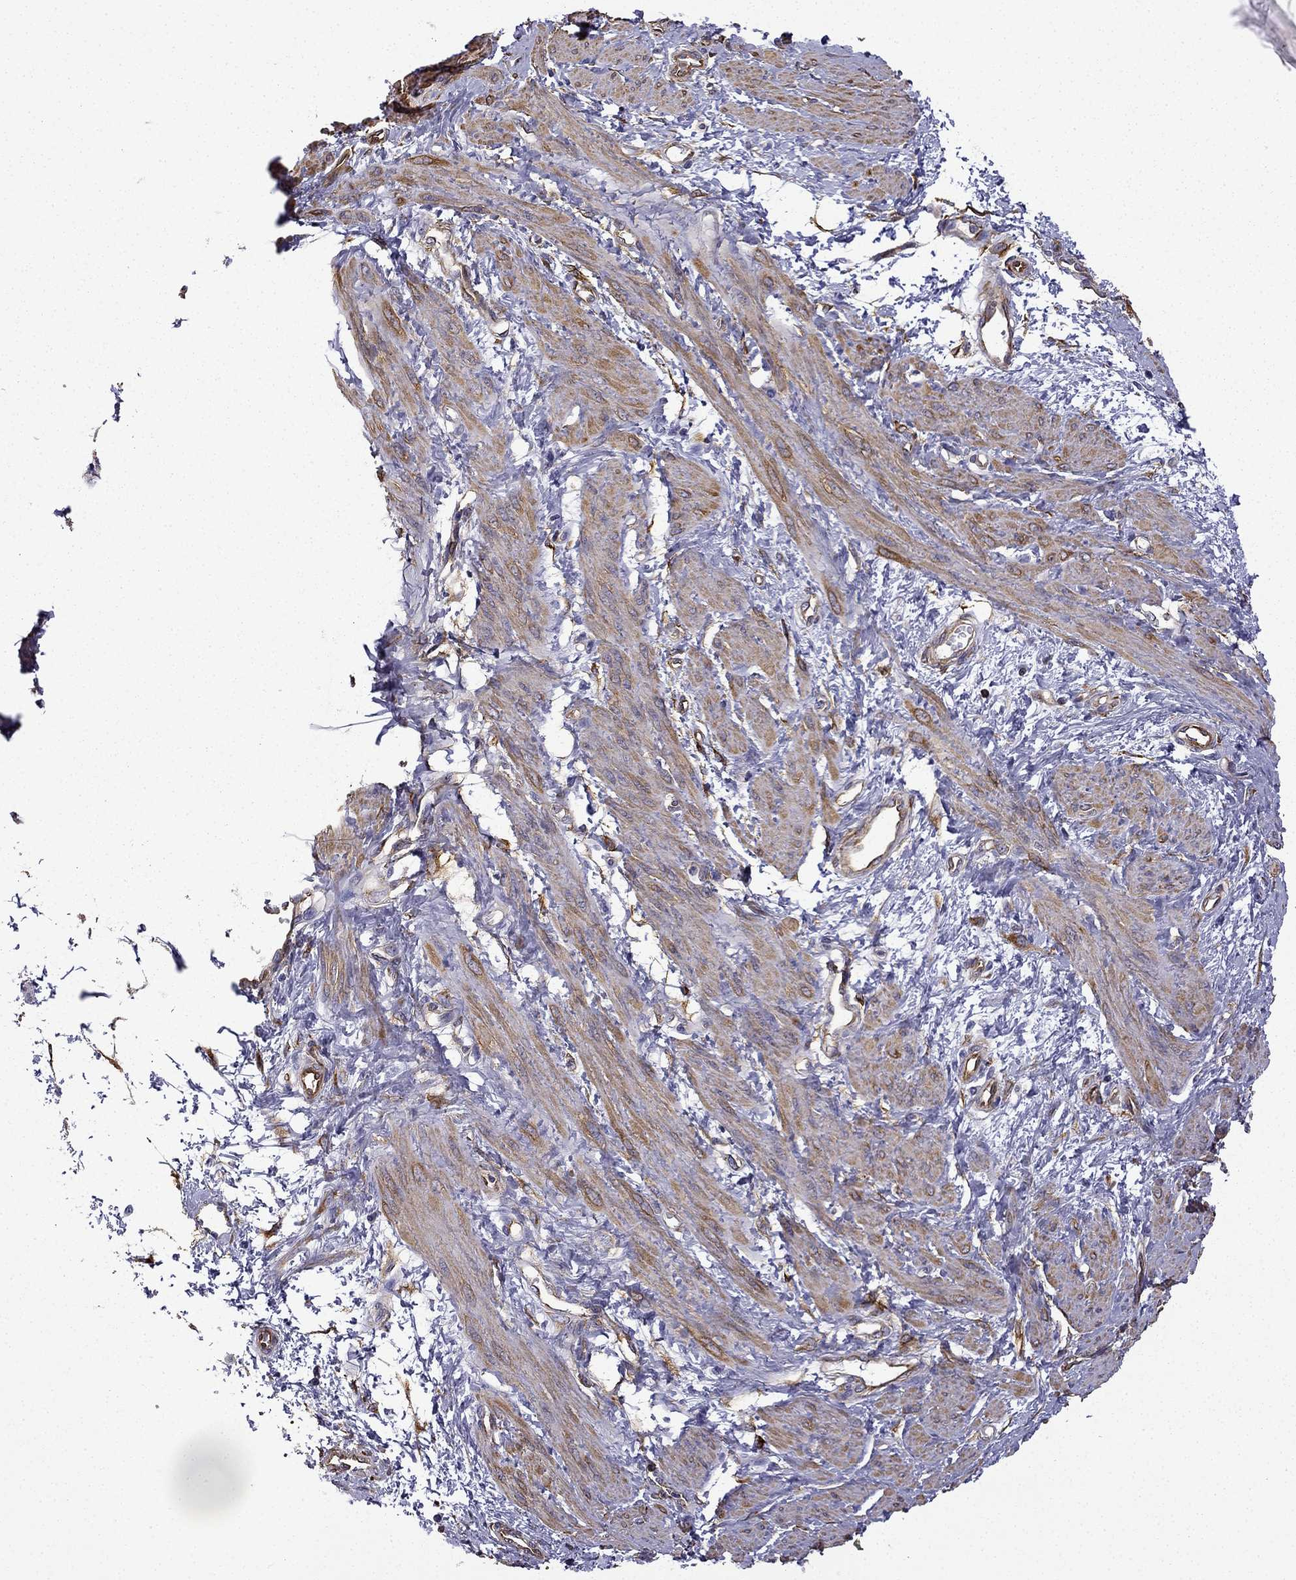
{"staining": {"intensity": "moderate", "quantity": "25%-75%", "location": "cytoplasmic/membranous"}, "tissue": "smooth muscle", "cell_type": "Smooth muscle cells", "image_type": "normal", "snomed": [{"axis": "morphology", "description": "Normal tissue, NOS"}, {"axis": "topography", "description": "Smooth muscle"}, {"axis": "topography", "description": "Uterus"}], "caption": "High-magnification brightfield microscopy of normal smooth muscle stained with DAB (3,3'-diaminobenzidine) (brown) and counterstained with hematoxylin (blue). smooth muscle cells exhibit moderate cytoplasmic/membranous expression is identified in approximately25%-75% of cells.", "gene": "MAP4", "patient": {"sex": "female", "age": 39}}